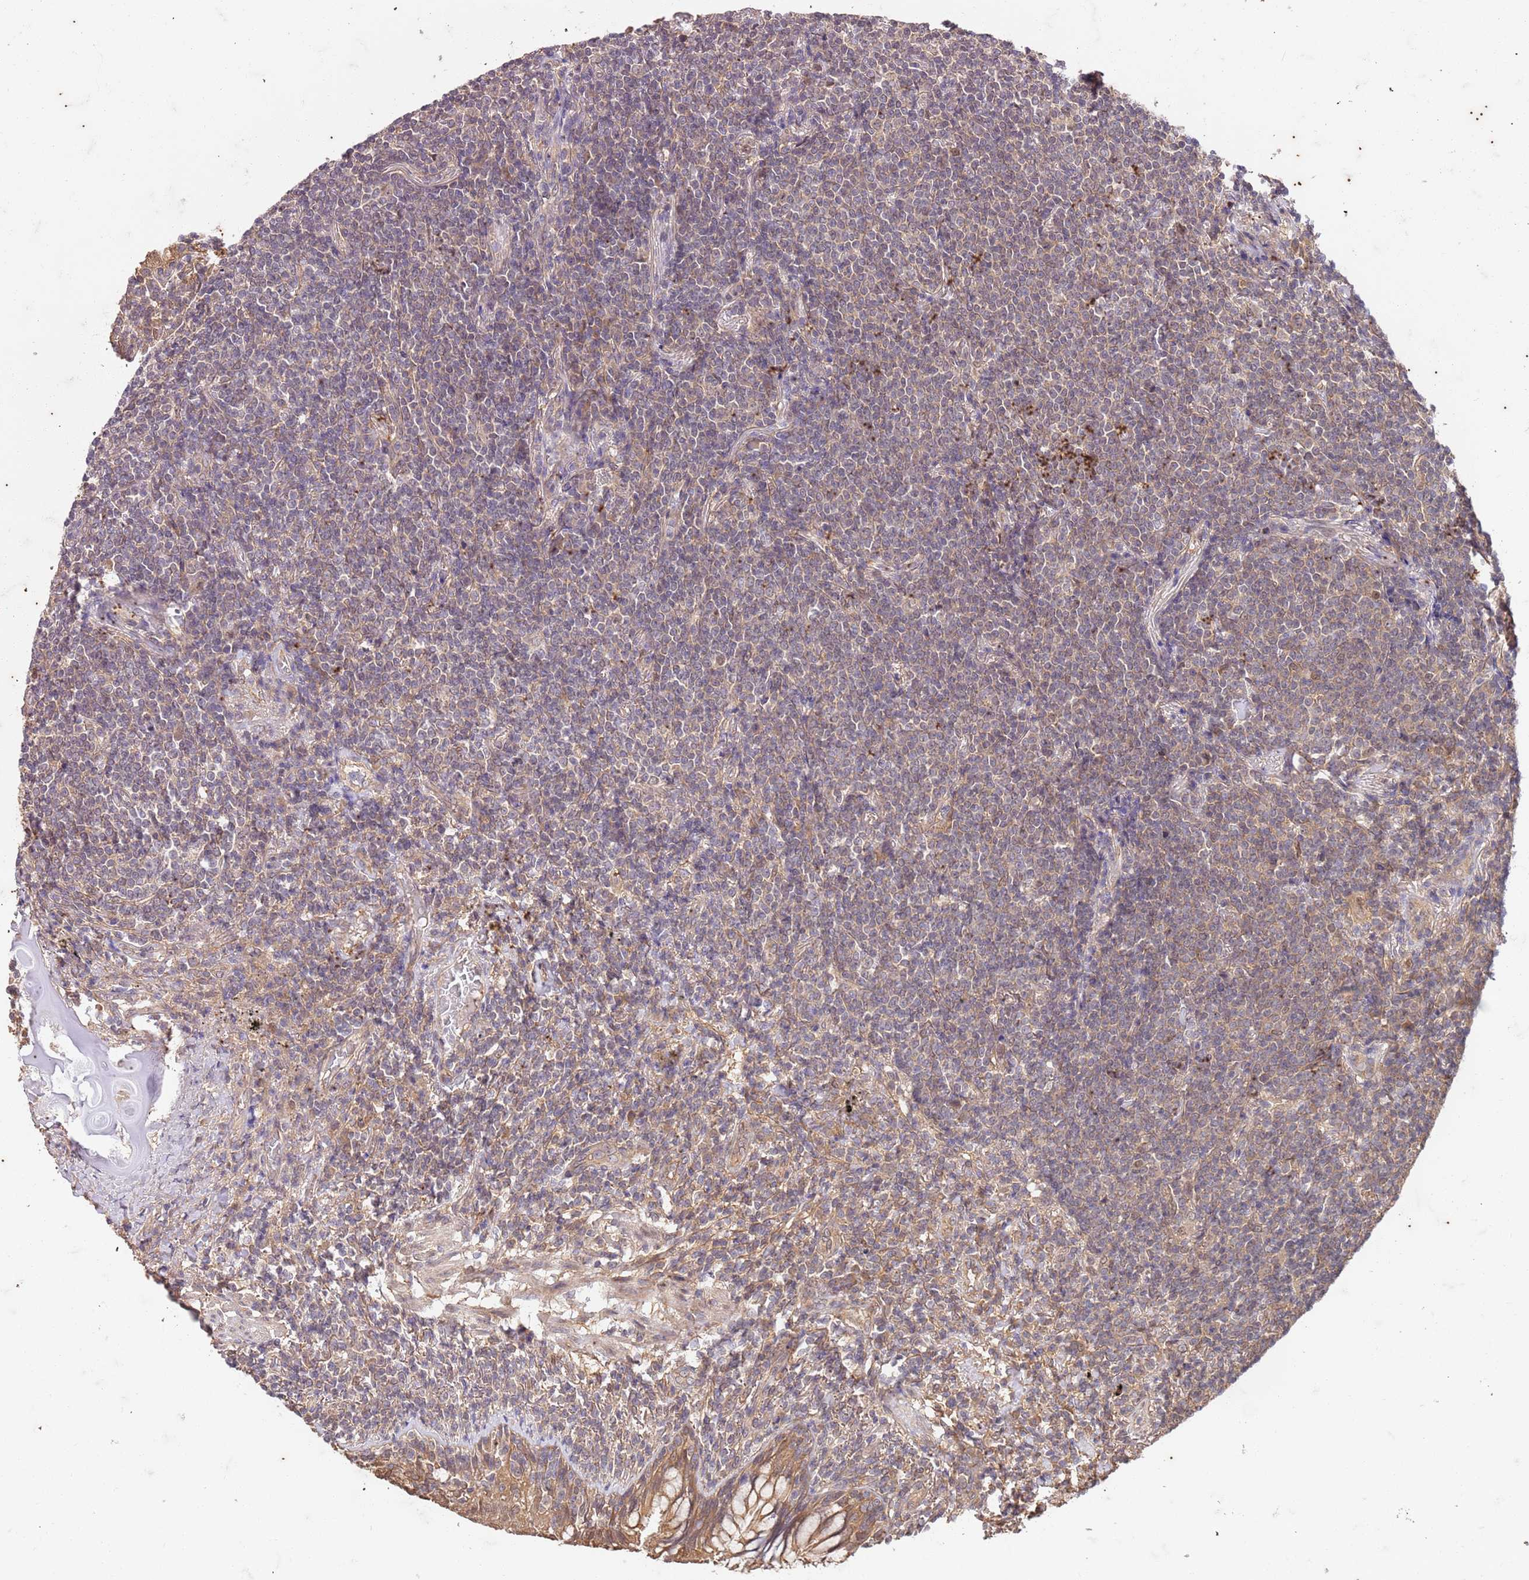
{"staining": {"intensity": "weak", "quantity": "25%-75%", "location": "cytoplasmic/membranous"}, "tissue": "lymphoma", "cell_type": "Tumor cells", "image_type": "cancer", "snomed": [{"axis": "morphology", "description": "Malignant lymphoma, non-Hodgkin's type, Low grade"}, {"axis": "topography", "description": "Lung"}], "caption": "About 25%-75% of tumor cells in human malignant lymphoma, non-Hodgkin's type (low-grade) display weak cytoplasmic/membranous protein staining as visualized by brown immunohistochemical staining.", "gene": "UBE3A", "patient": {"sex": "female", "age": 71}}